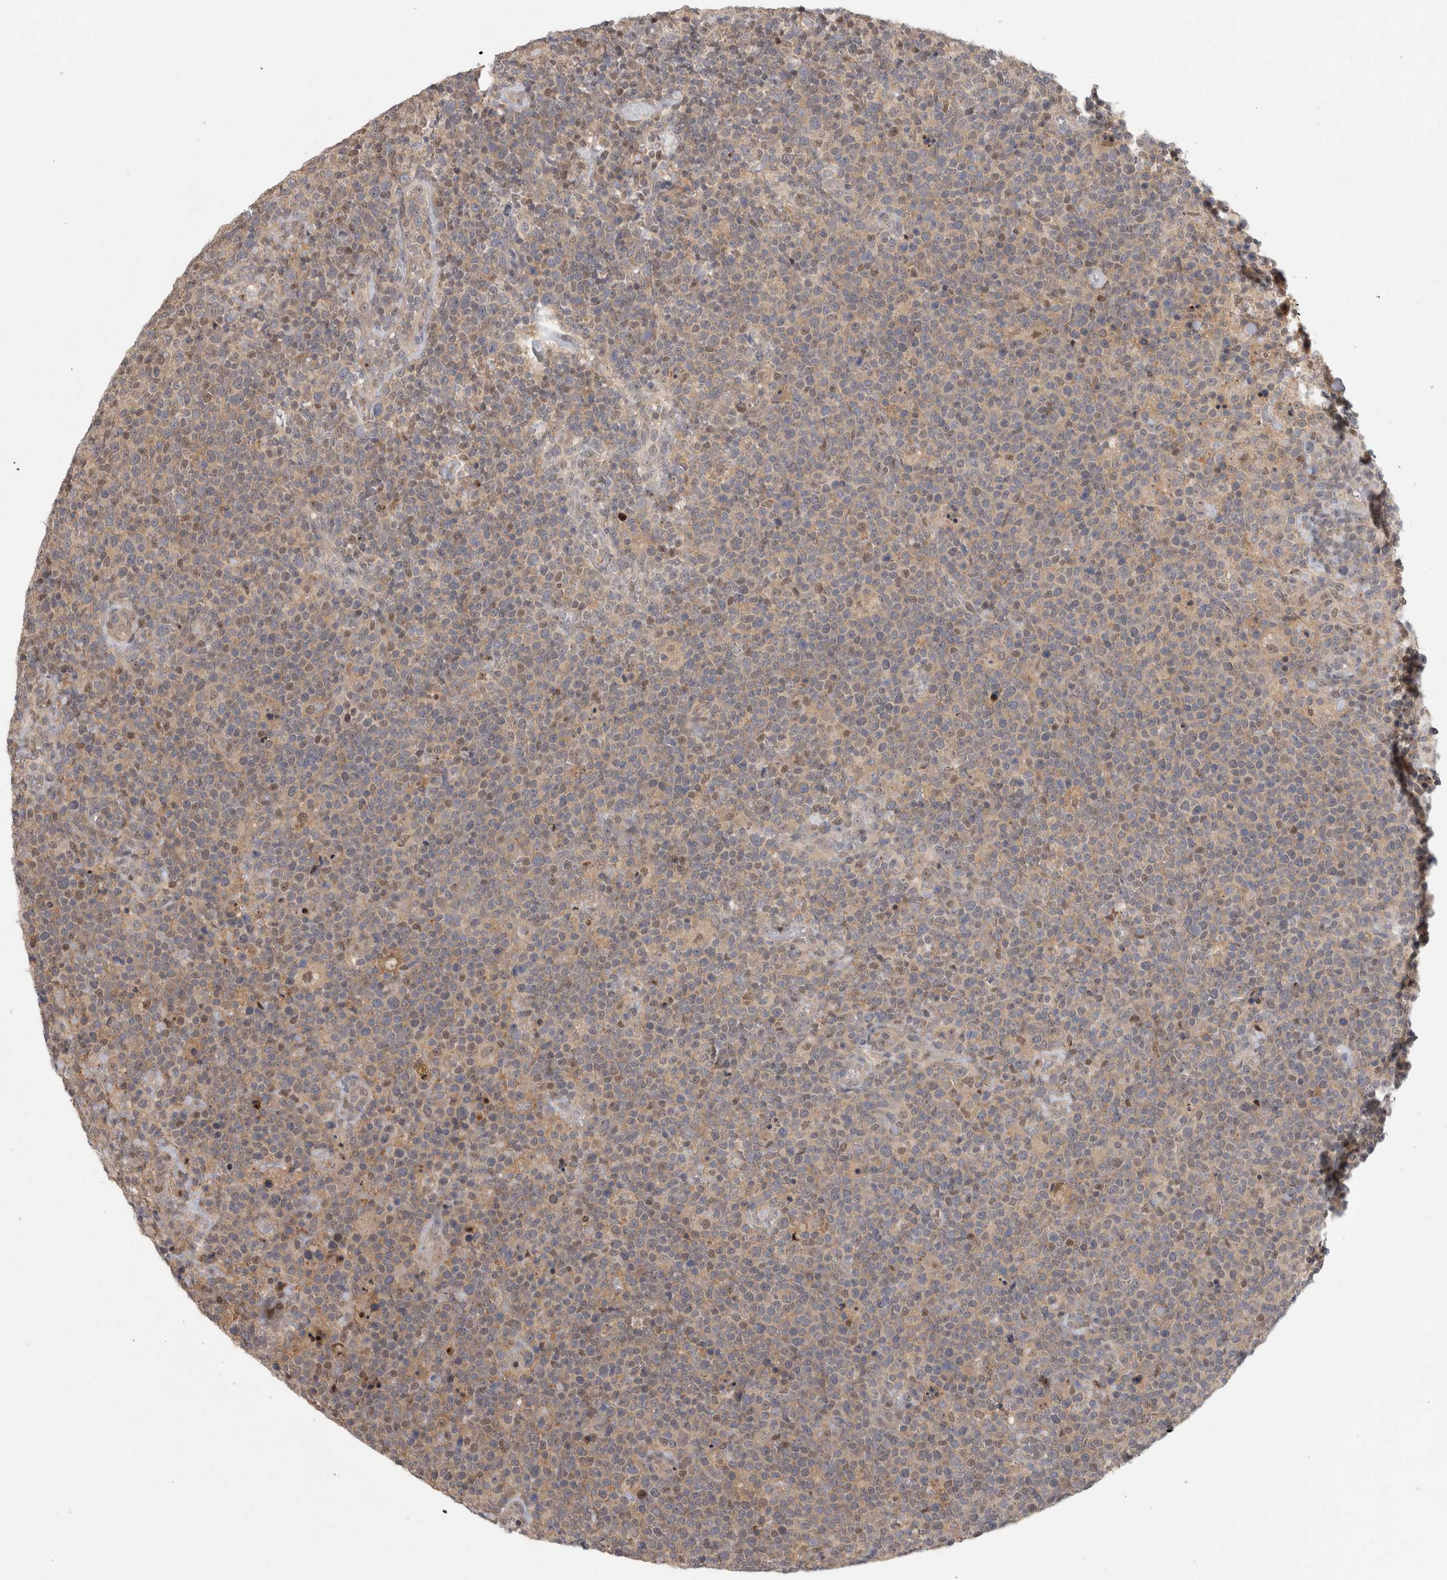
{"staining": {"intensity": "weak", "quantity": "<25%", "location": "nuclear"}, "tissue": "lymphoma", "cell_type": "Tumor cells", "image_type": "cancer", "snomed": [{"axis": "morphology", "description": "Malignant lymphoma, non-Hodgkin's type, High grade"}, {"axis": "topography", "description": "Lymph node"}], "caption": "A high-resolution histopathology image shows immunohistochemistry staining of malignant lymphoma, non-Hodgkin's type (high-grade), which demonstrates no significant expression in tumor cells.", "gene": "PIGP", "patient": {"sex": "male", "age": 61}}